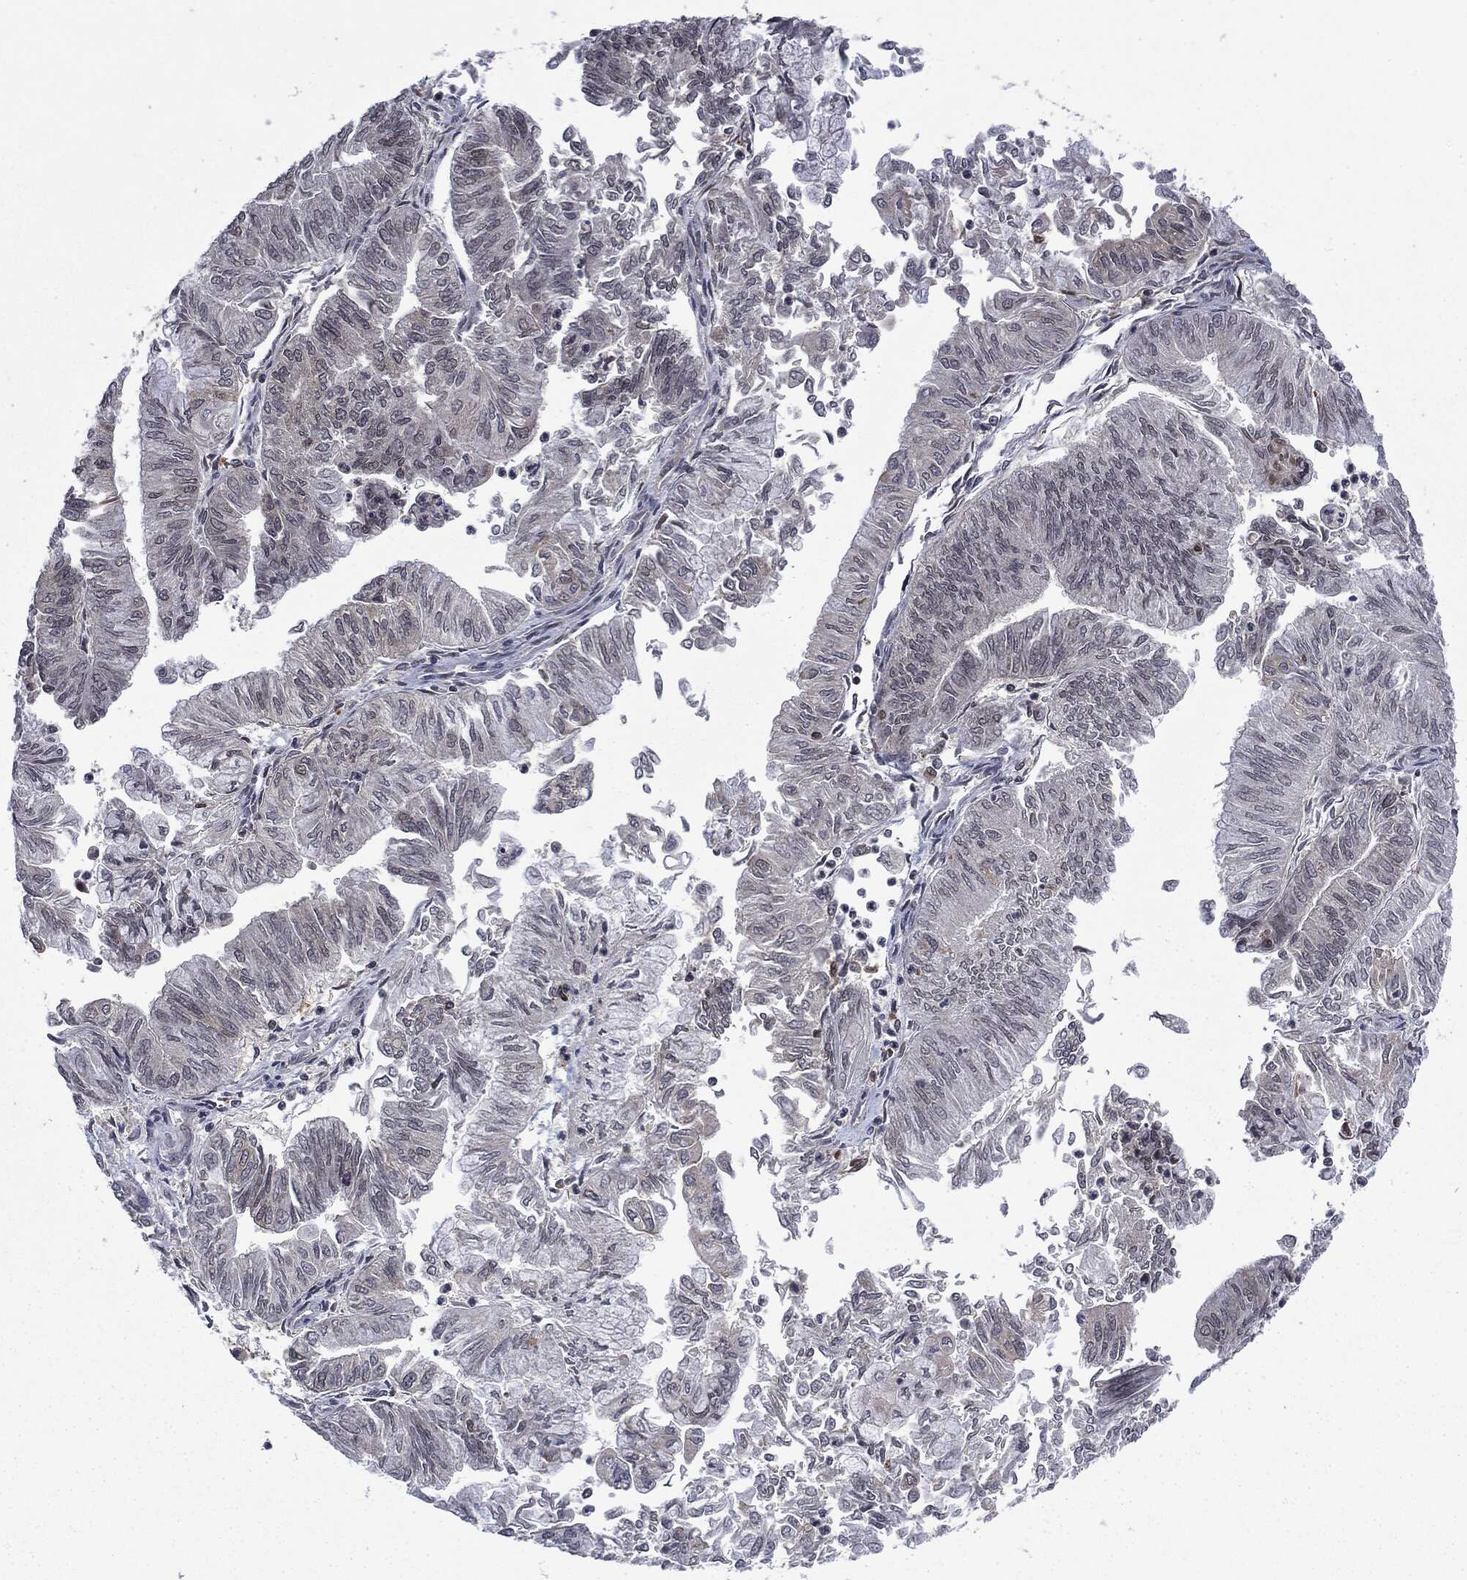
{"staining": {"intensity": "negative", "quantity": "none", "location": "none"}, "tissue": "endometrial cancer", "cell_type": "Tumor cells", "image_type": "cancer", "snomed": [{"axis": "morphology", "description": "Adenocarcinoma, NOS"}, {"axis": "topography", "description": "Endometrium"}], "caption": "Human endometrial cancer (adenocarcinoma) stained for a protein using immunohistochemistry (IHC) demonstrates no staining in tumor cells.", "gene": "SNX5", "patient": {"sex": "female", "age": 59}}